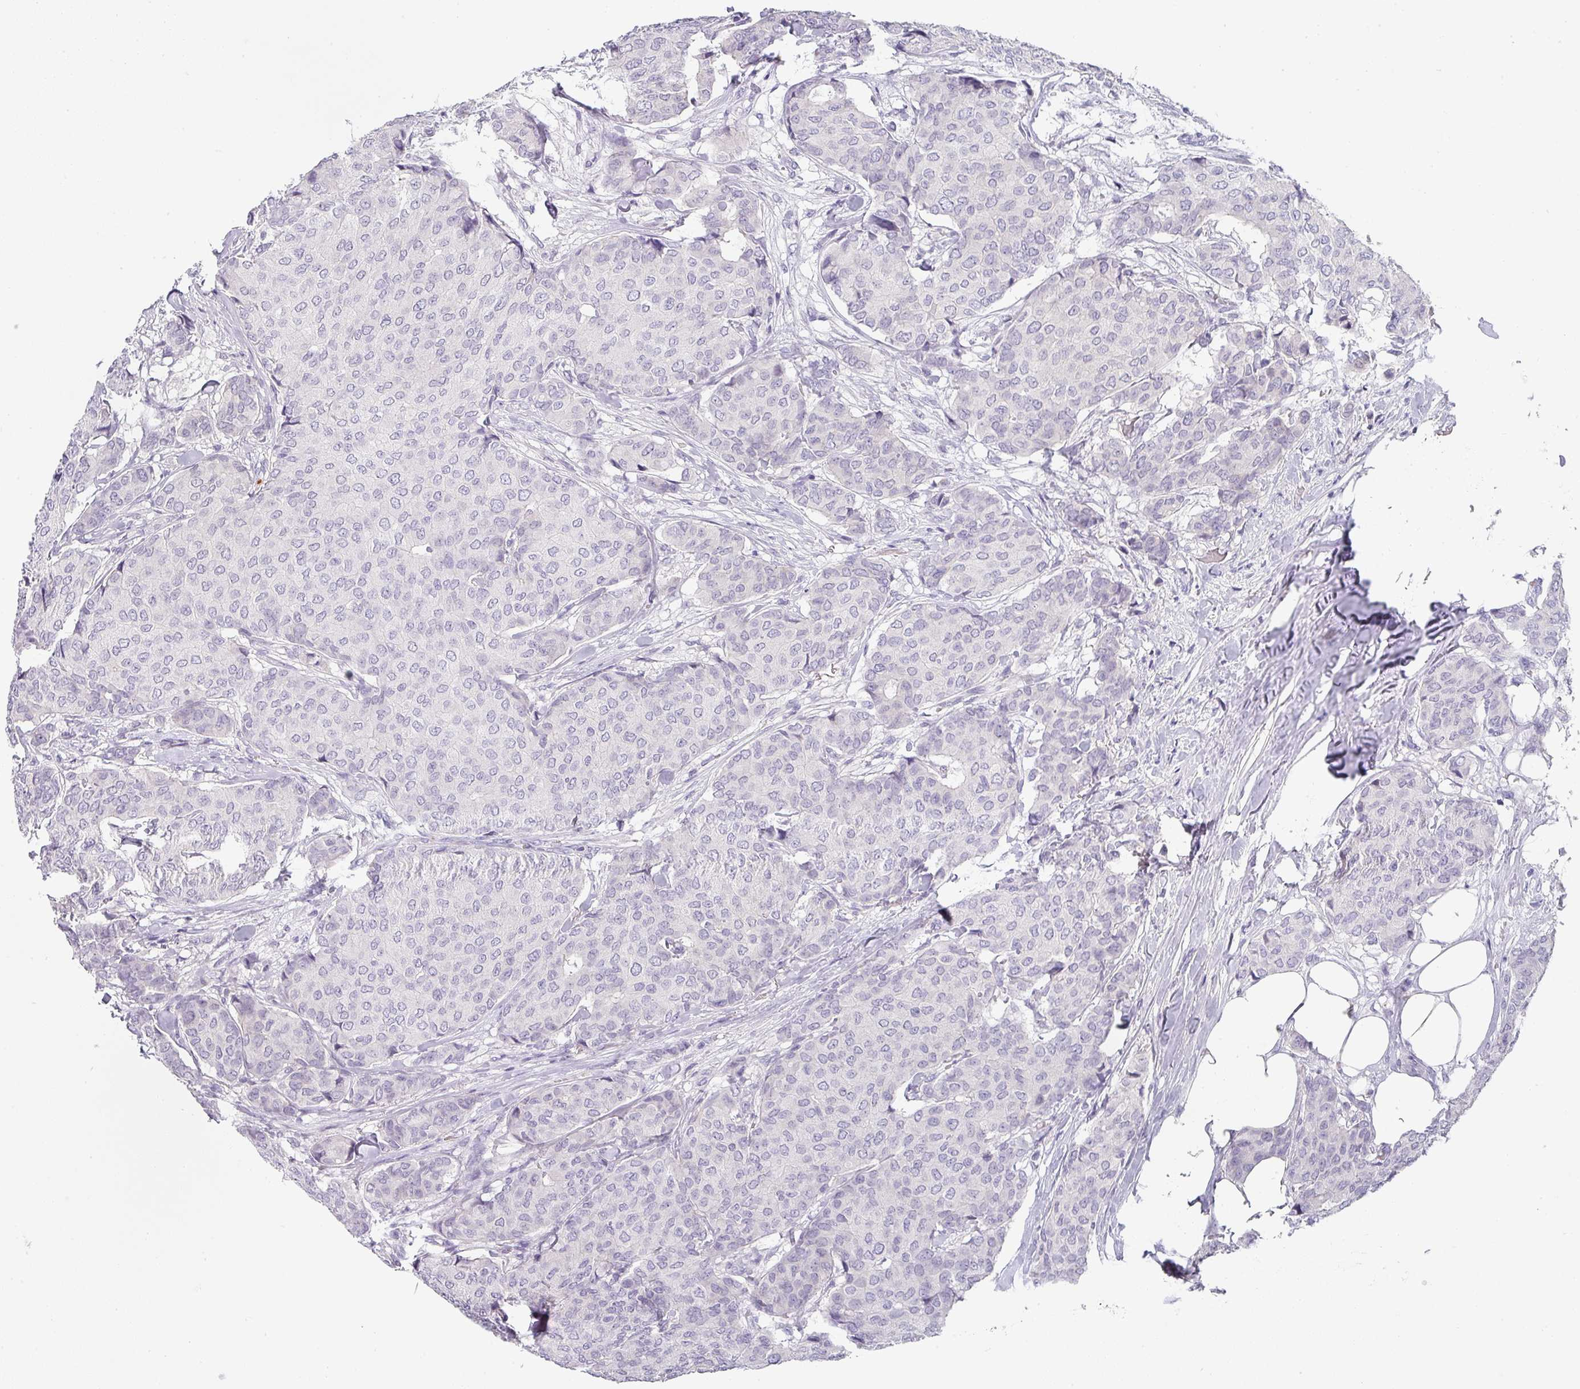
{"staining": {"intensity": "negative", "quantity": "none", "location": "none"}, "tissue": "breast cancer", "cell_type": "Tumor cells", "image_type": "cancer", "snomed": [{"axis": "morphology", "description": "Duct carcinoma"}, {"axis": "topography", "description": "Breast"}], "caption": "Immunohistochemistry photomicrograph of human breast cancer (infiltrating ductal carcinoma) stained for a protein (brown), which exhibits no expression in tumor cells. Brightfield microscopy of IHC stained with DAB (3,3'-diaminobenzidine) (brown) and hematoxylin (blue), captured at high magnification.", "gene": "BTLA", "patient": {"sex": "female", "age": 75}}